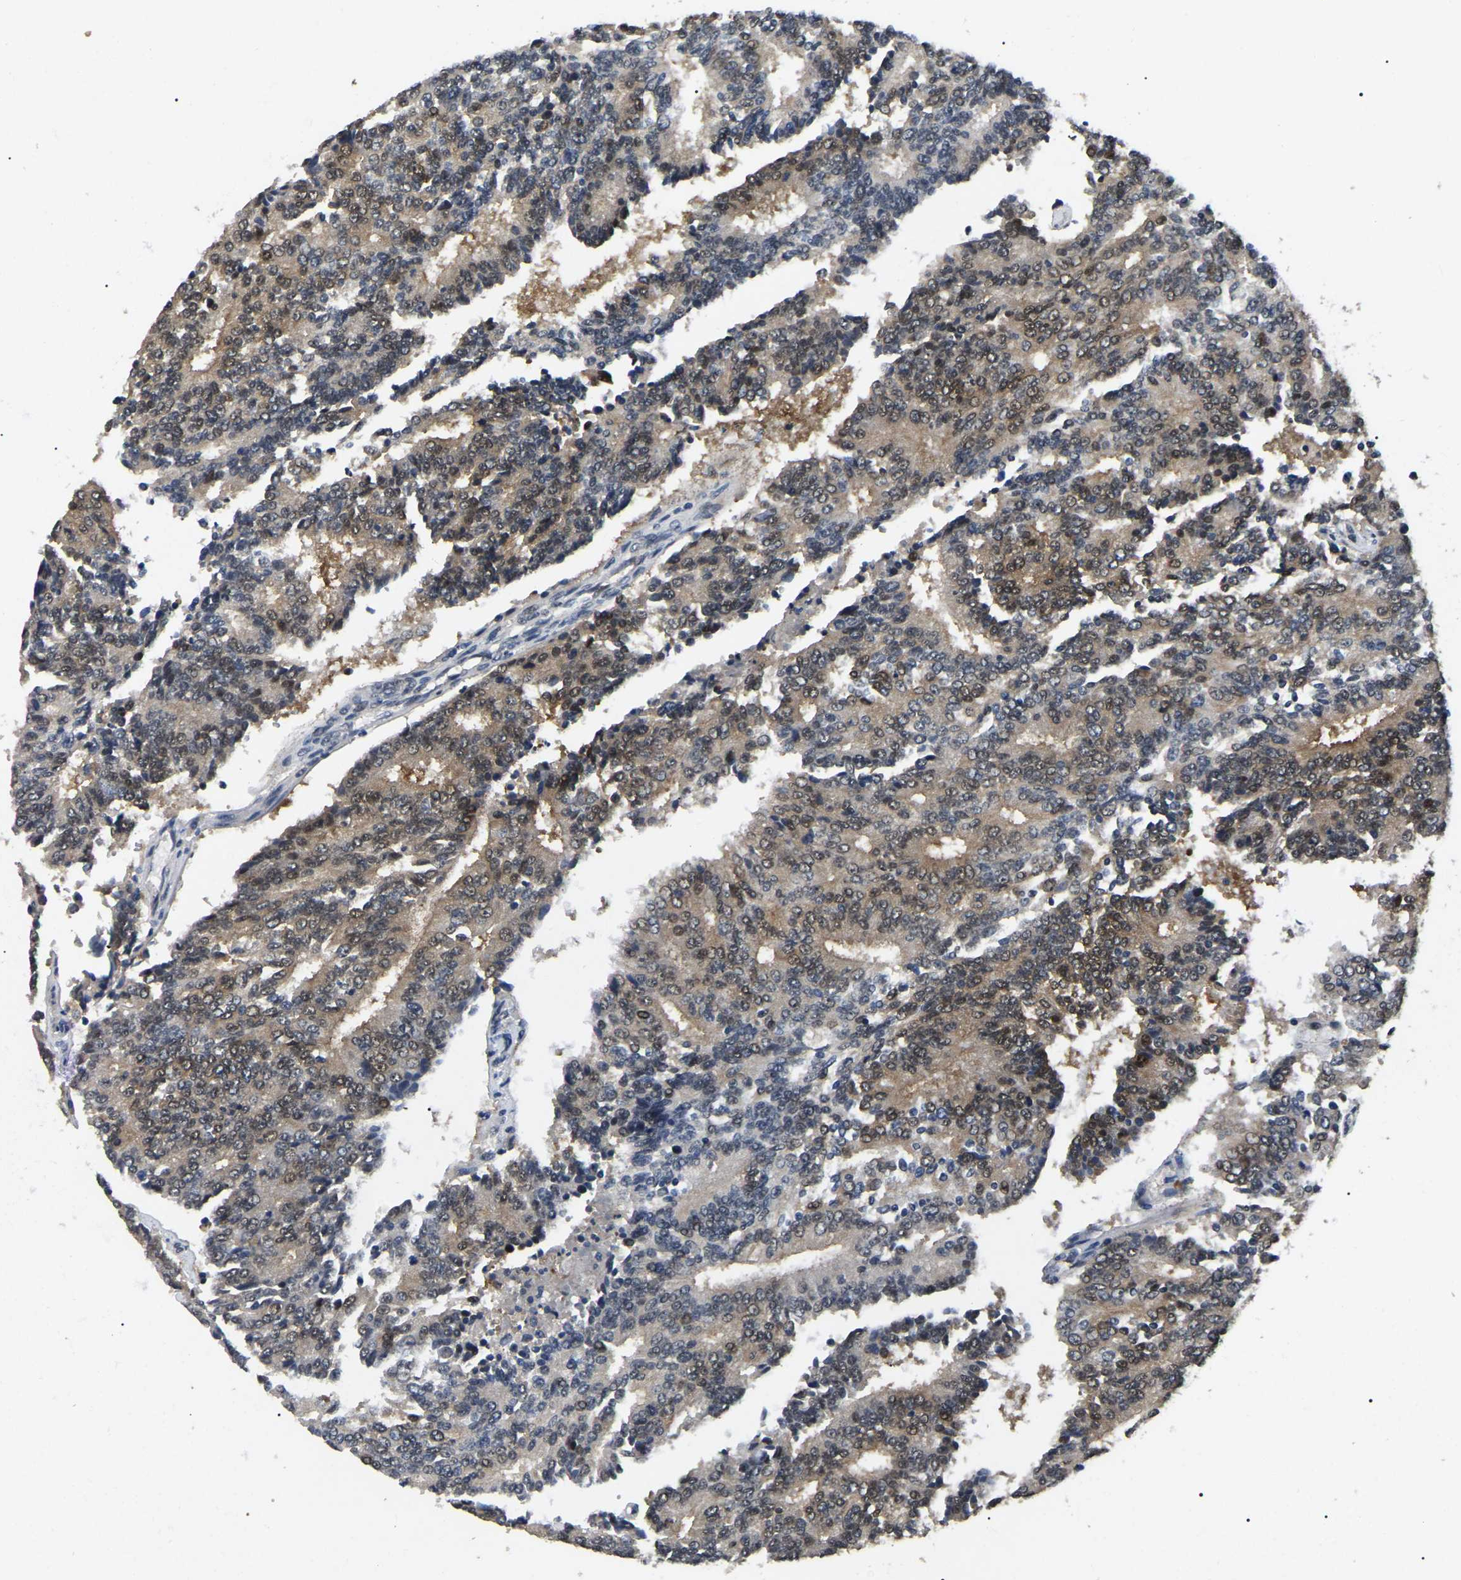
{"staining": {"intensity": "moderate", "quantity": ">75%", "location": "cytoplasmic/membranous"}, "tissue": "prostate cancer", "cell_type": "Tumor cells", "image_type": "cancer", "snomed": [{"axis": "morphology", "description": "Normal tissue, NOS"}, {"axis": "morphology", "description": "Adenocarcinoma, High grade"}, {"axis": "topography", "description": "Prostate"}, {"axis": "topography", "description": "Seminal veicle"}], "caption": "Moderate cytoplasmic/membranous positivity for a protein is appreciated in about >75% of tumor cells of prostate cancer (high-grade adenocarcinoma) using IHC.", "gene": "PPM1E", "patient": {"sex": "male", "age": 55}}